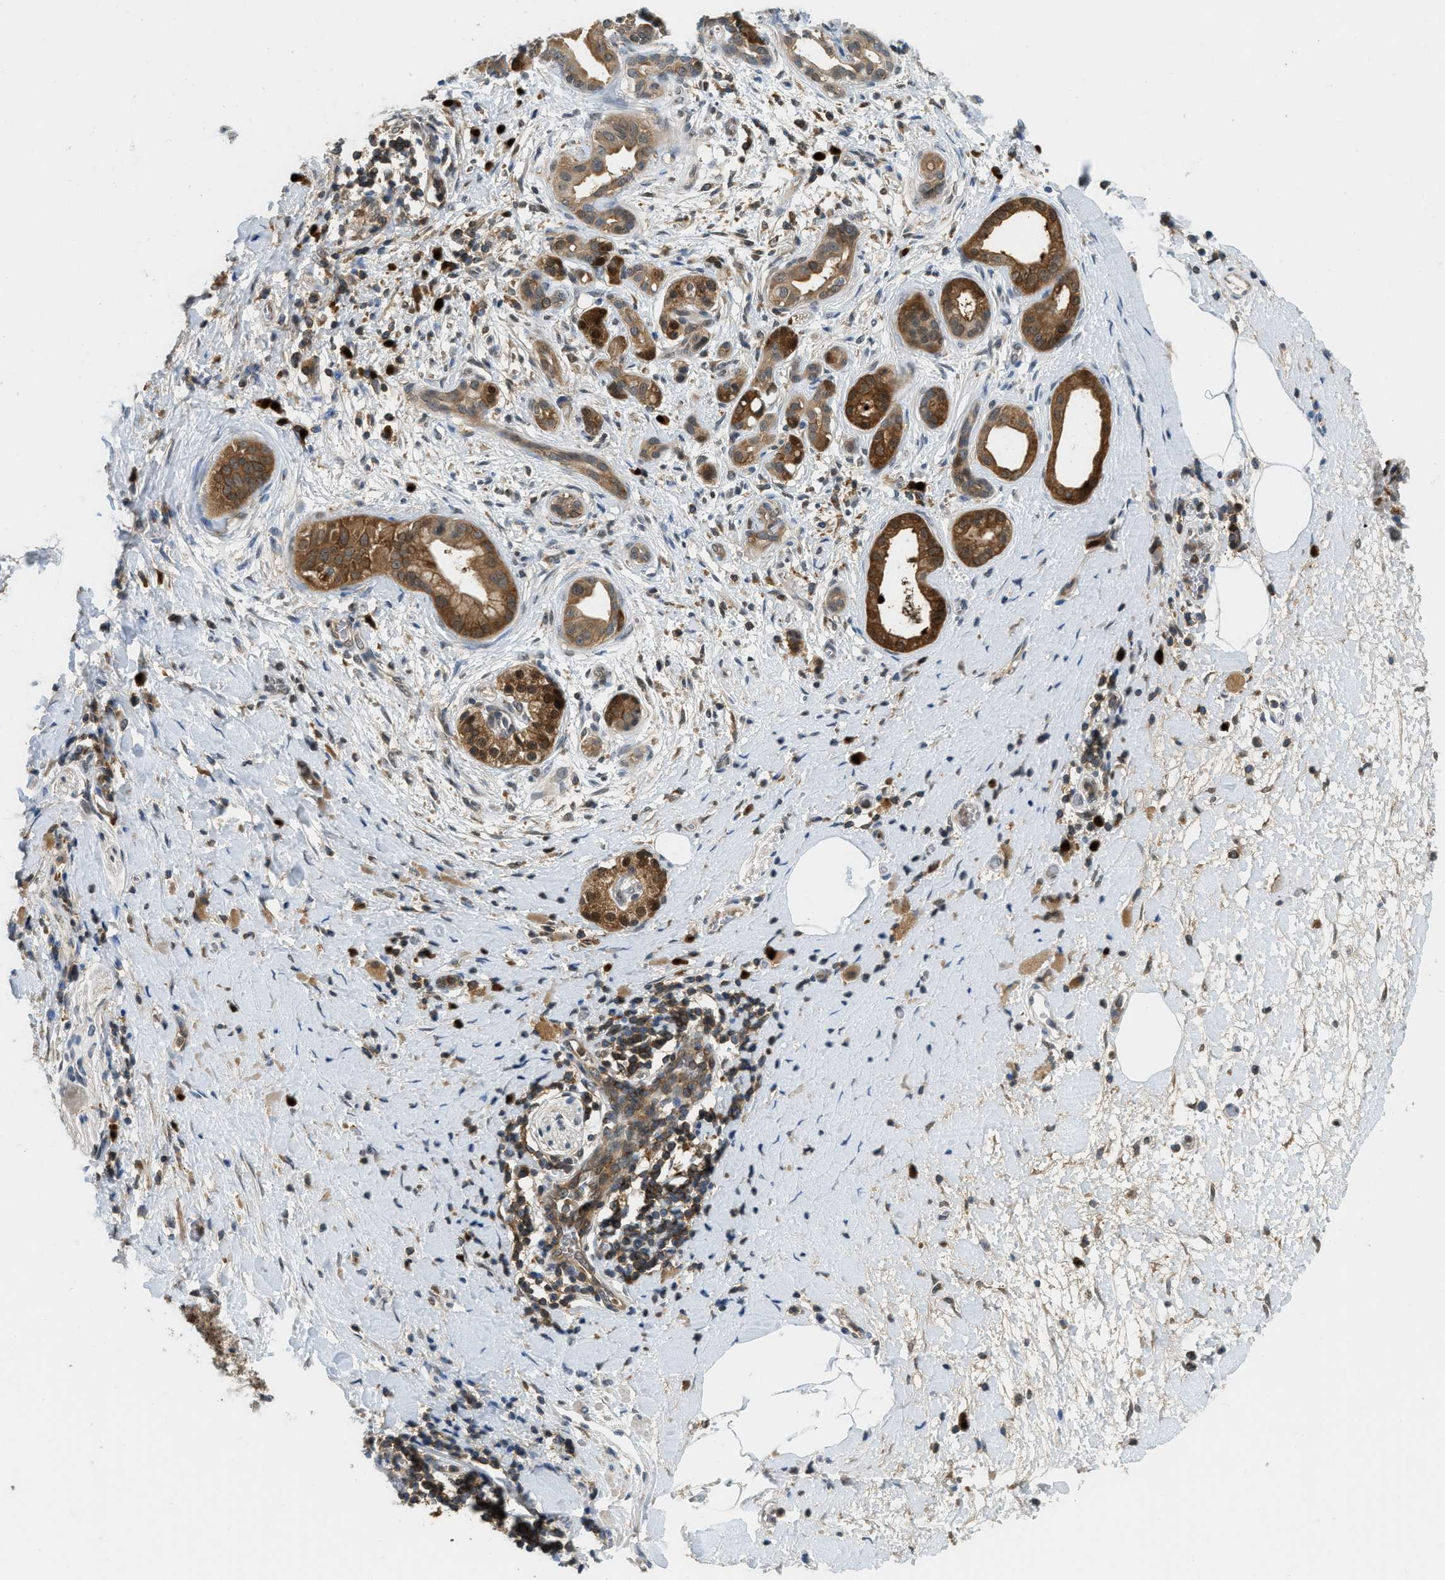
{"staining": {"intensity": "moderate", "quantity": ">75%", "location": "cytoplasmic/membranous,nuclear"}, "tissue": "pancreatic cancer", "cell_type": "Tumor cells", "image_type": "cancer", "snomed": [{"axis": "morphology", "description": "Adenocarcinoma, NOS"}, {"axis": "topography", "description": "Pancreas"}], "caption": "Human pancreatic adenocarcinoma stained for a protein (brown) displays moderate cytoplasmic/membranous and nuclear positive positivity in about >75% of tumor cells.", "gene": "GMPPB", "patient": {"sex": "male", "age": 55}}